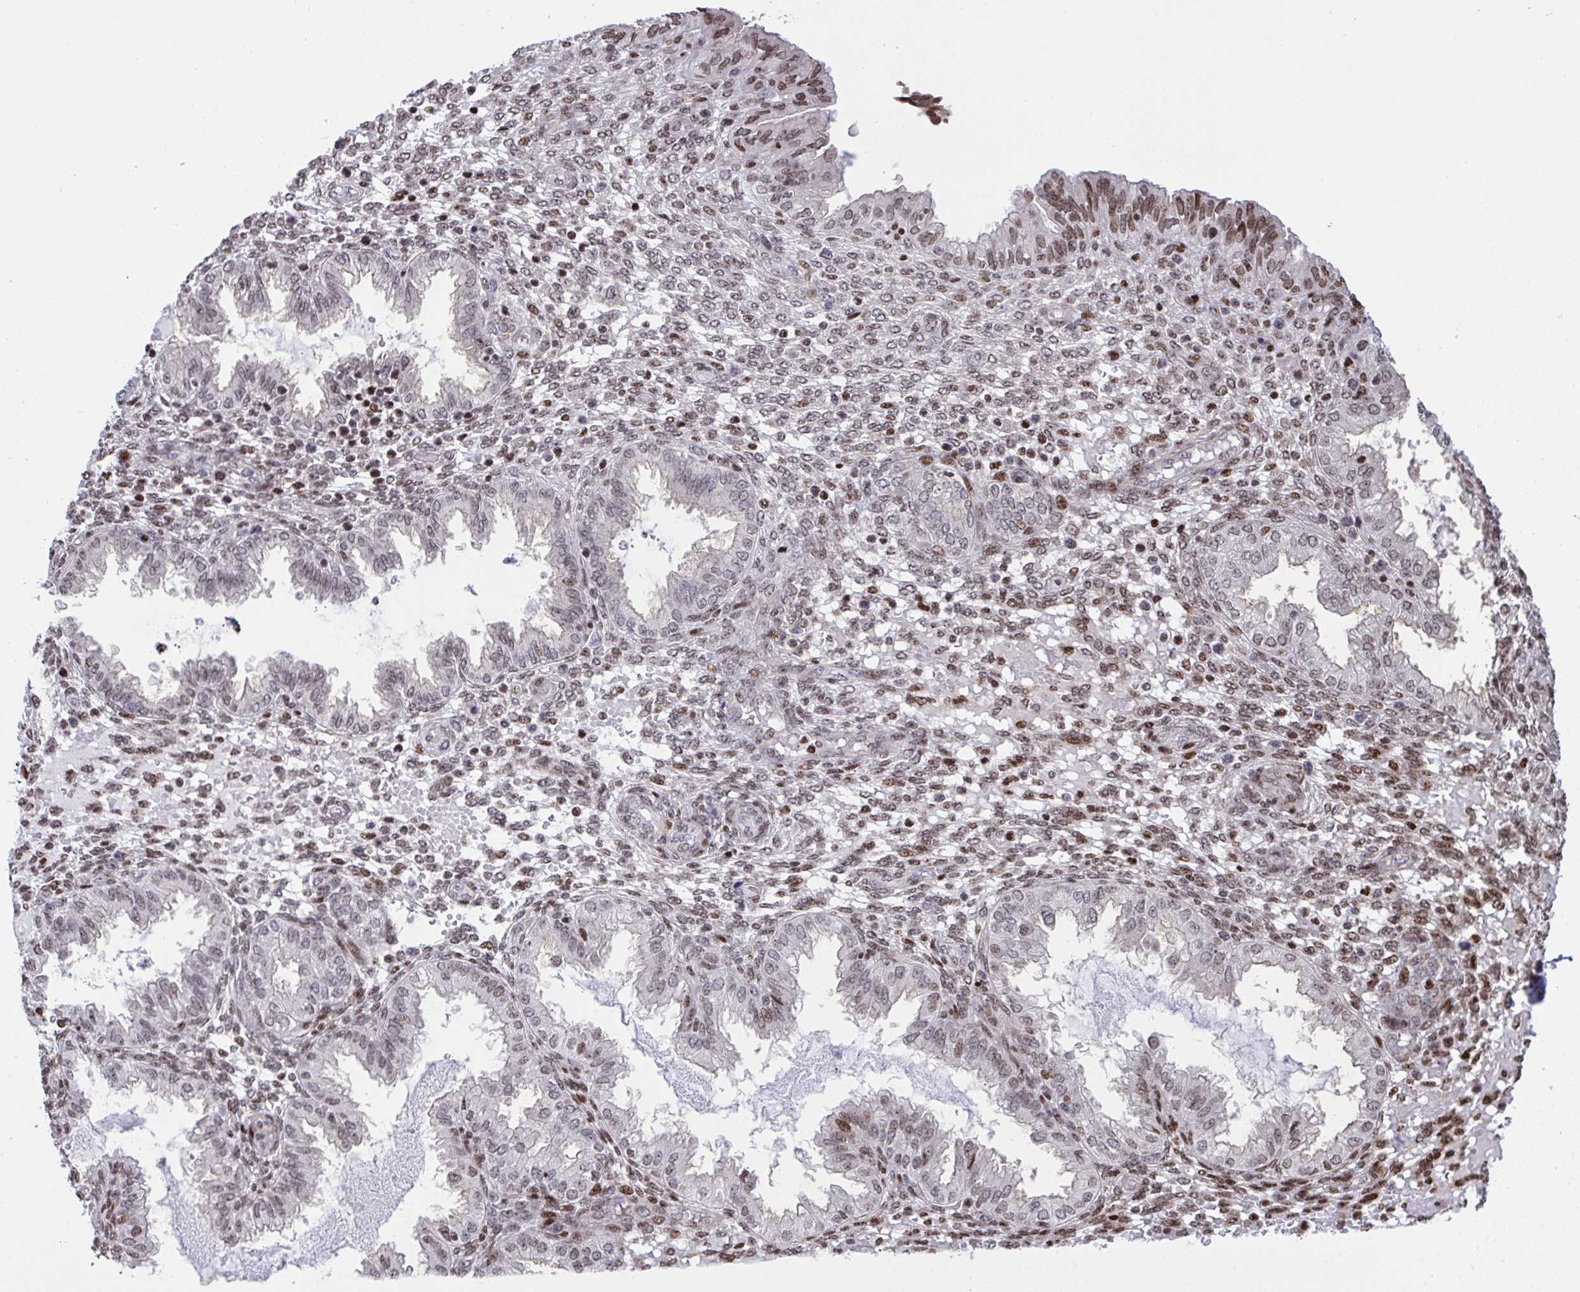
{"staining": {"intensity": "strong", "quantity": "25%-75%", "location": "nuclear"}, "tissue": "endometrium", "cell_type": "Cells in endometrial stroma", "image_type": "normal", "snomed": [{"axis": "morphology", "description": "Normal tissue, NOS"}, {"axis": "topography", "description": "Endometrium"}], "caption": "Brown immunohistochemical staining in unremarkable human endometrium displays strong nuclear staining in about 25%-75% of cells in endometrial stroma.", "gene": "RAPGEF5", "patient": {"sex": "female", "age": 33}}